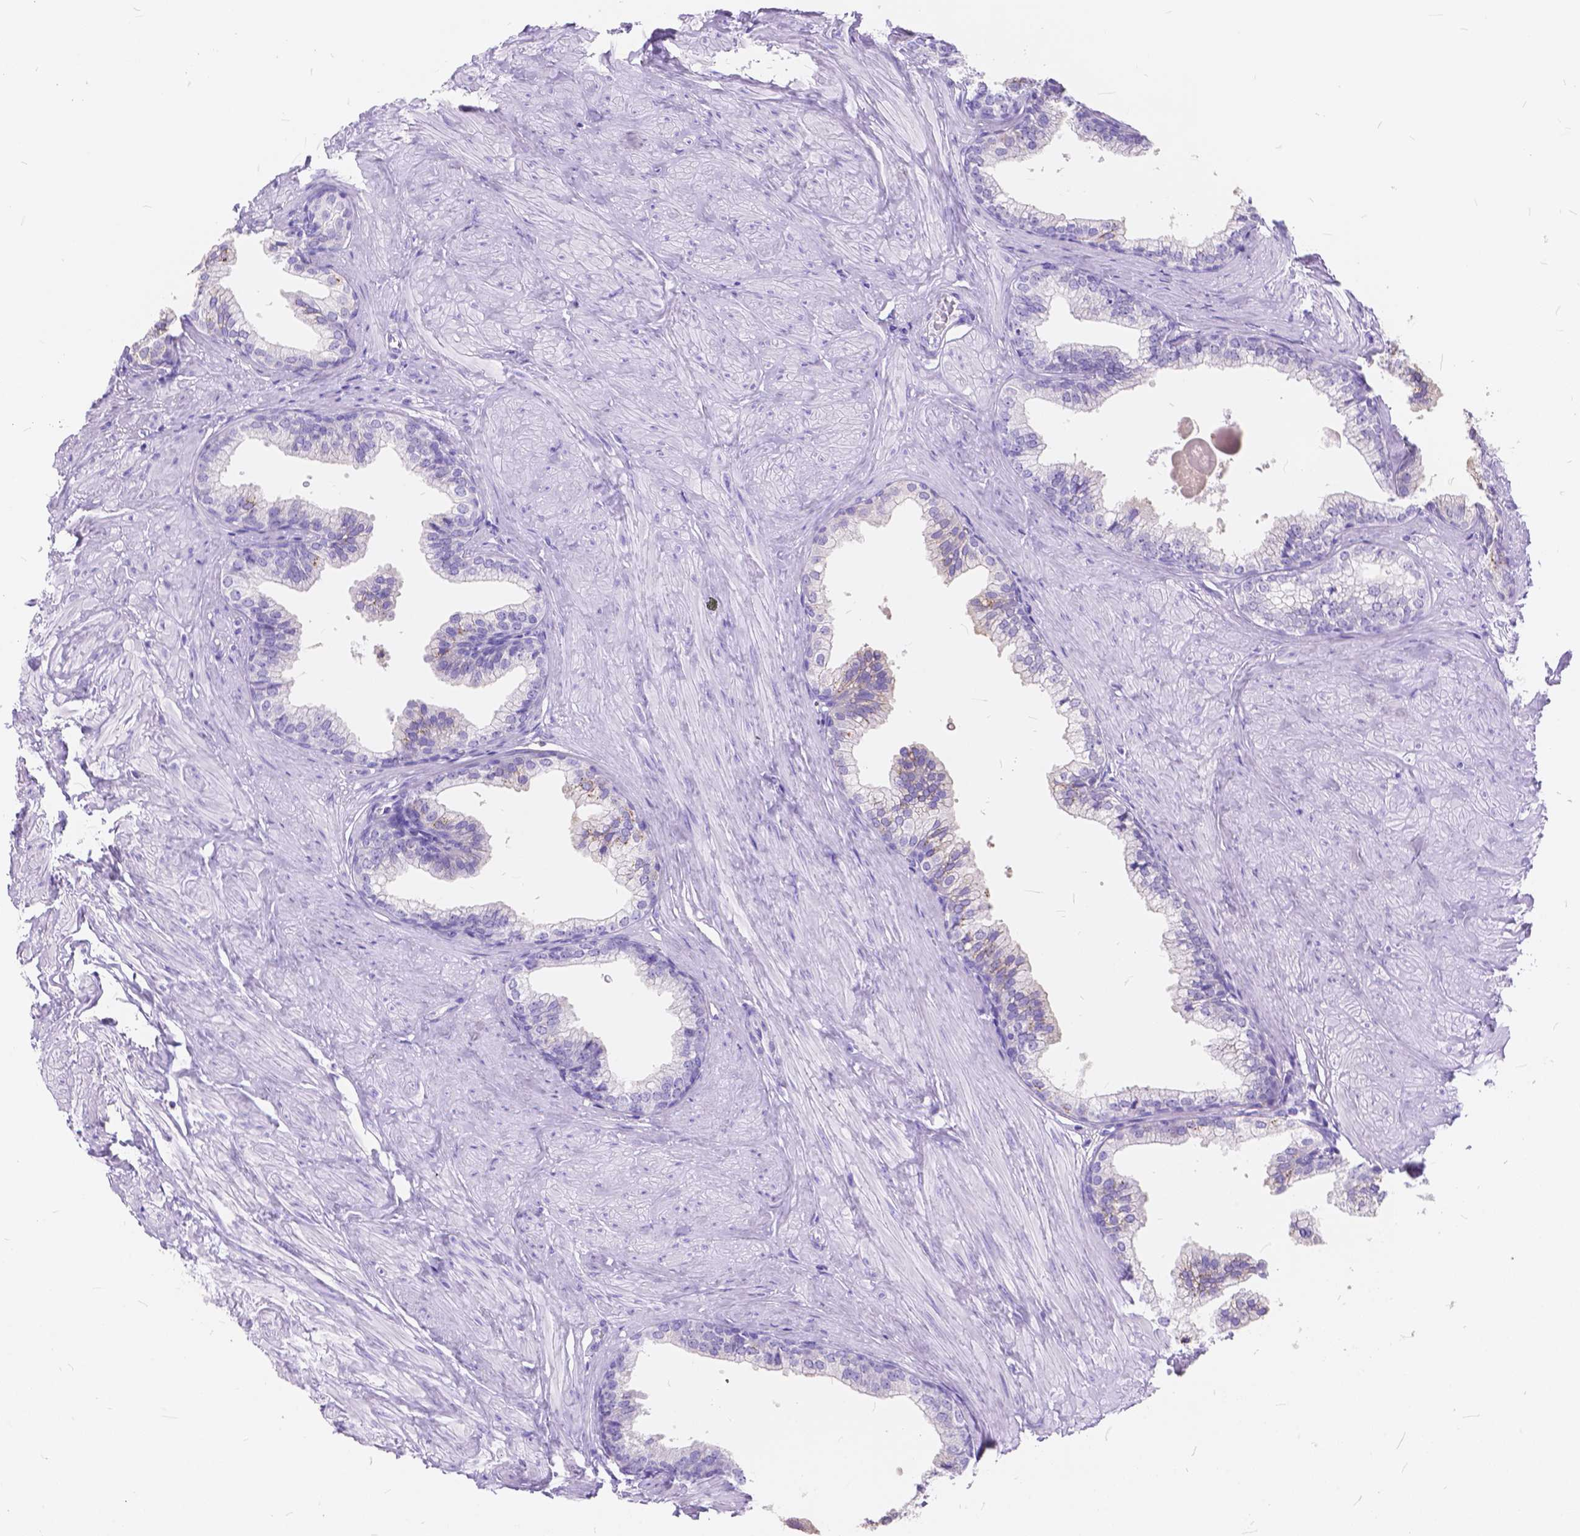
{"staining": {"intensity": "negative", "quantity": "none", "location": "none"}, "tissue": "prostate", "cell_type": "Glandular cells", "image_type": "normal", "snomed": [{"axis": "morphology", "description": "Normal tissue, NOS"}, {"axis": "topography", "description": "Prostate"}, {"axis": "topography", "description": "Peripheral nerve tissue"}], "caption": "This is an IHC image of benign prostate. There is no expression in glandular cells.", "gene": "FOXL2", "patient": {"sex": "male", "age": 55}}